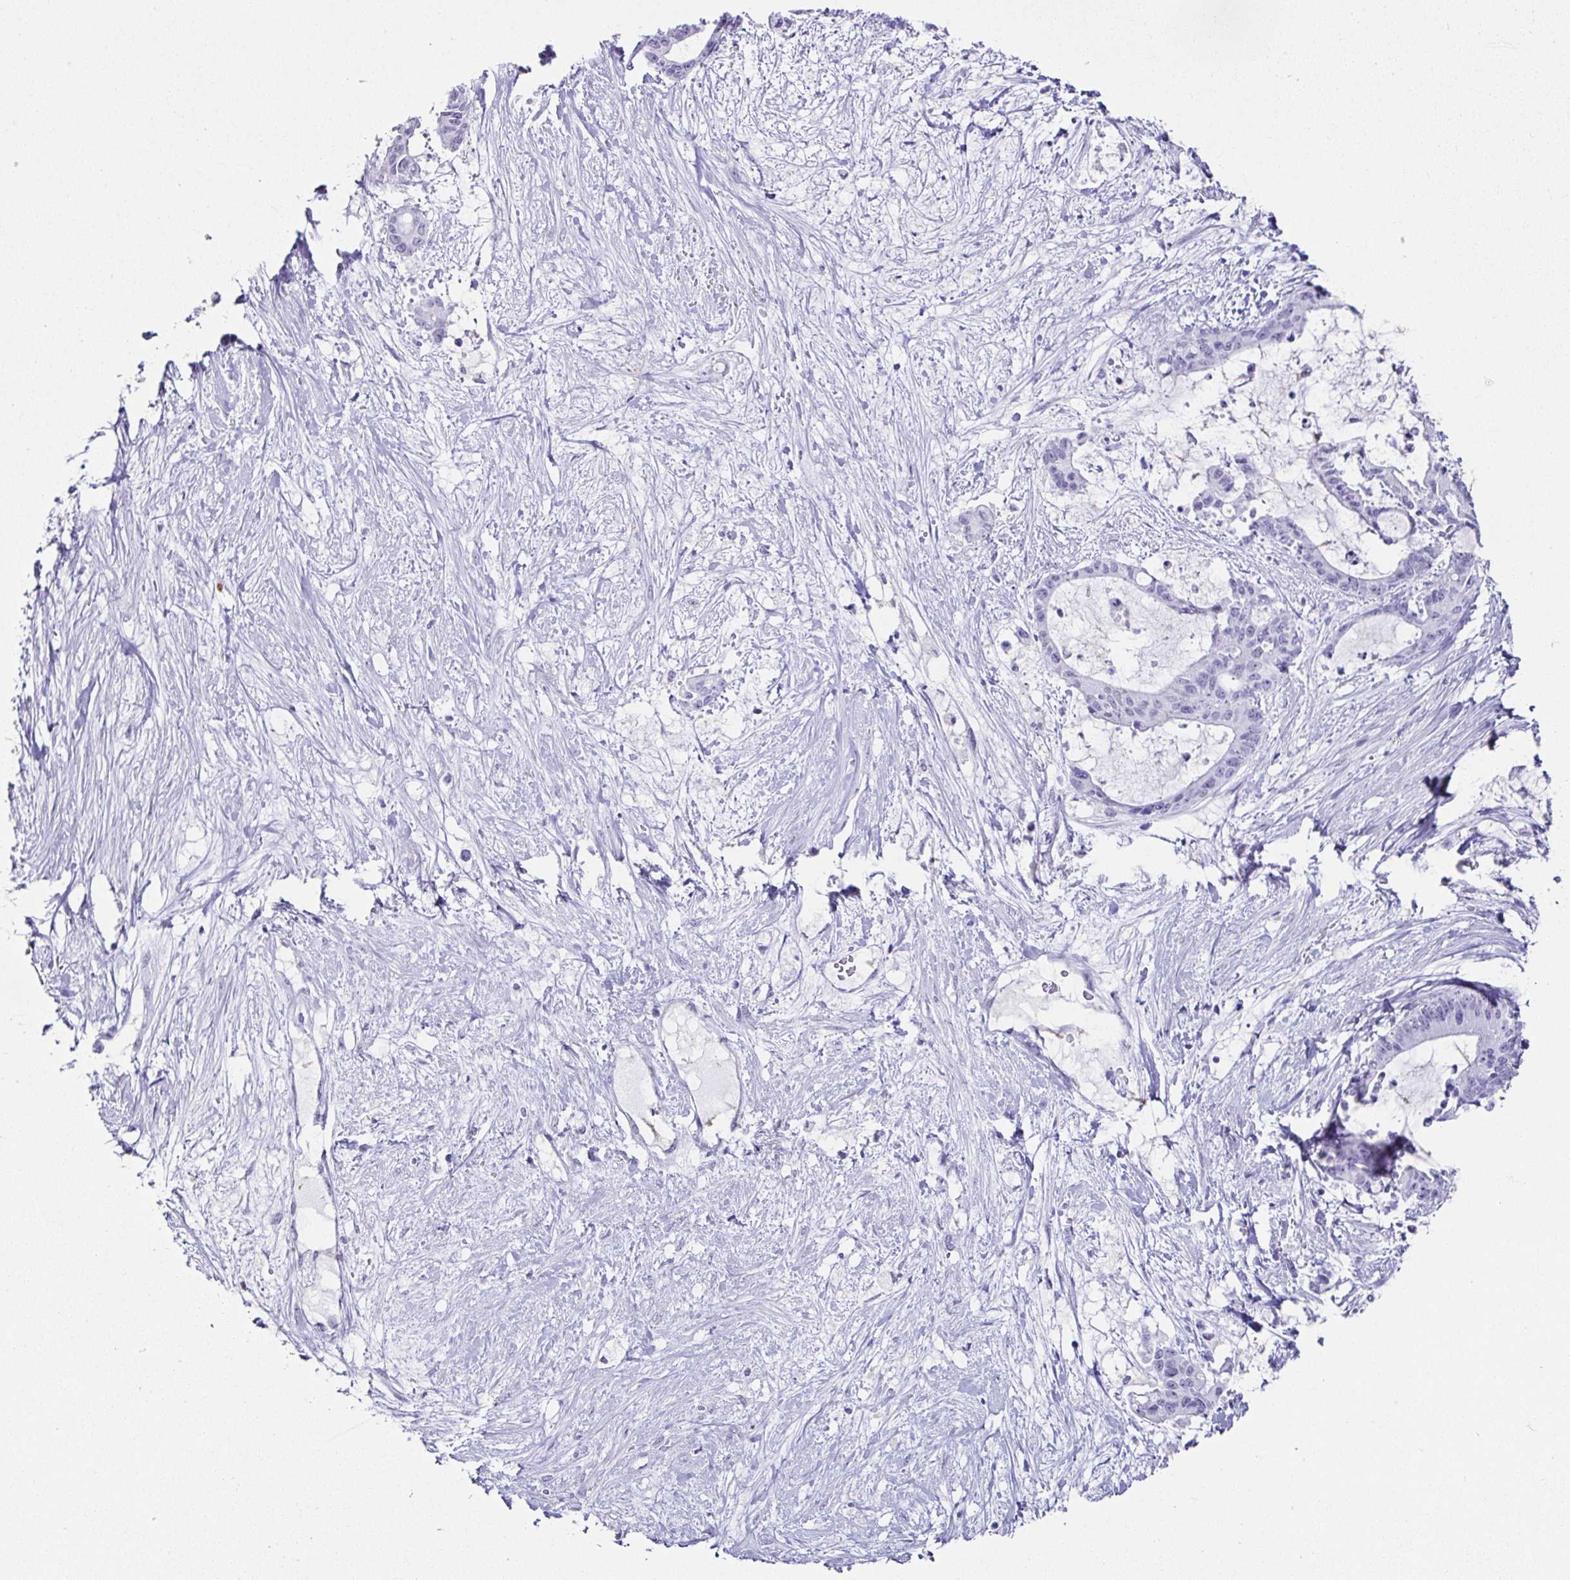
{"staining": {"intensity": "negative", "quantity": "none", "location": "none"}, "tissue": "liver cancer", "cell_type": "Tumor cells", "image_type": "cancer", "snomed": [{"axis": "morphology", "description": "Normal tissue, NOS"}, {"axis": "morphology", "description": "Cholangiocarcinoma"}, {"axis": "topography", "description": "Liver"}, {"axis": "topography", "description": "Peripheral nerve tissue"}], "caption": "Liver cholangiocarcinoma was stained to show a protein in brown. There is no significant staining in tumor cells.", "gene": "ESX1", "patient": {"sex": "female", "age": 73}}